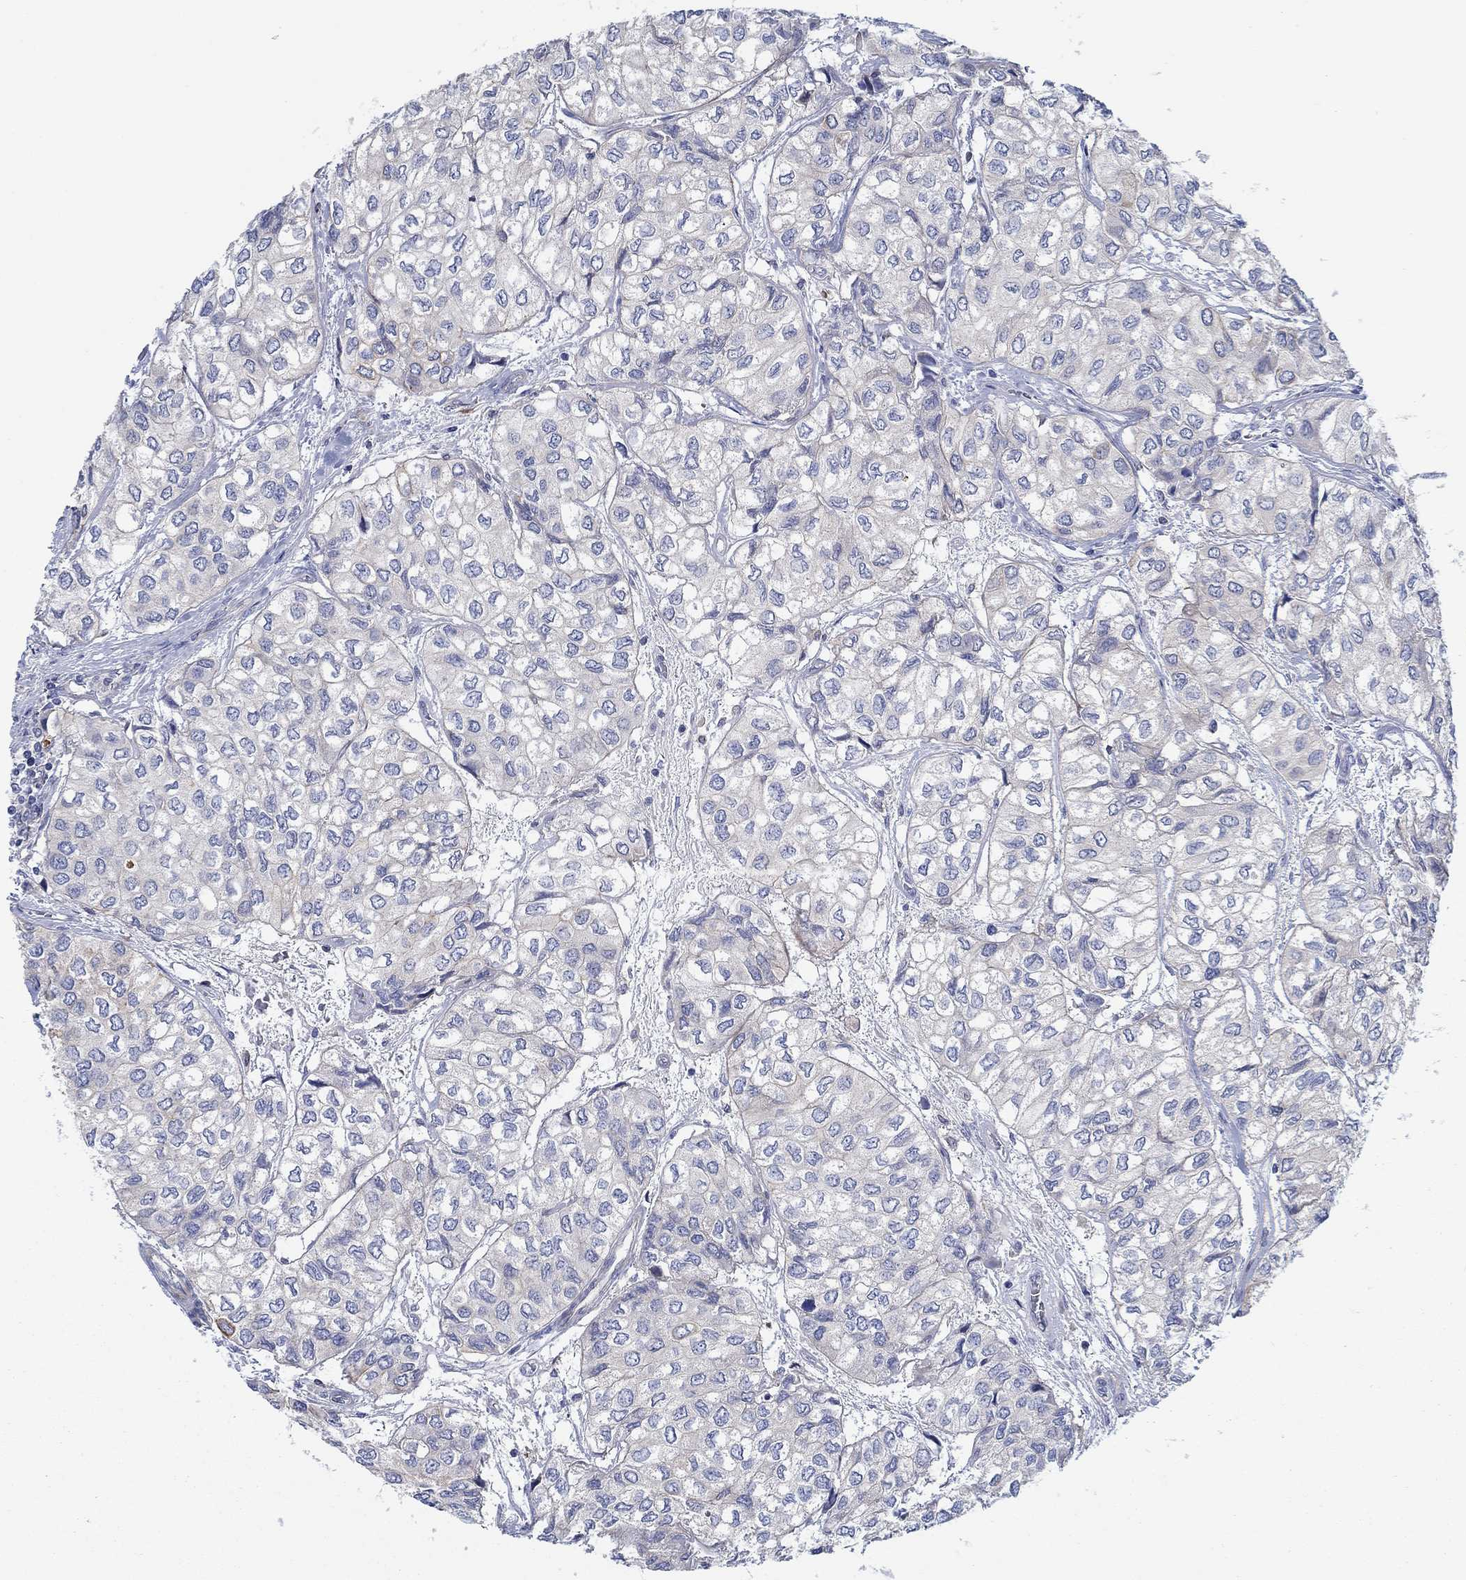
{"staining": {"intensity": "negative", "quantity": "none", "location": "none"}, "tissue": "urothelial cancer", "cell_type": "Tumor cells", "image_type": "cancer", "snomed": [{"axis": "morphology", "description": "Urothelial carcinoma, High grade"}, {"axis": "topography", "description": "Urinary bladder"}], "caption": "DAB immunohistochemical staining of urothelial cancer exhibits no significant expression in tumor cells.", "gene": "FMN1", "patient": {"sex": "male", "age": 73}}